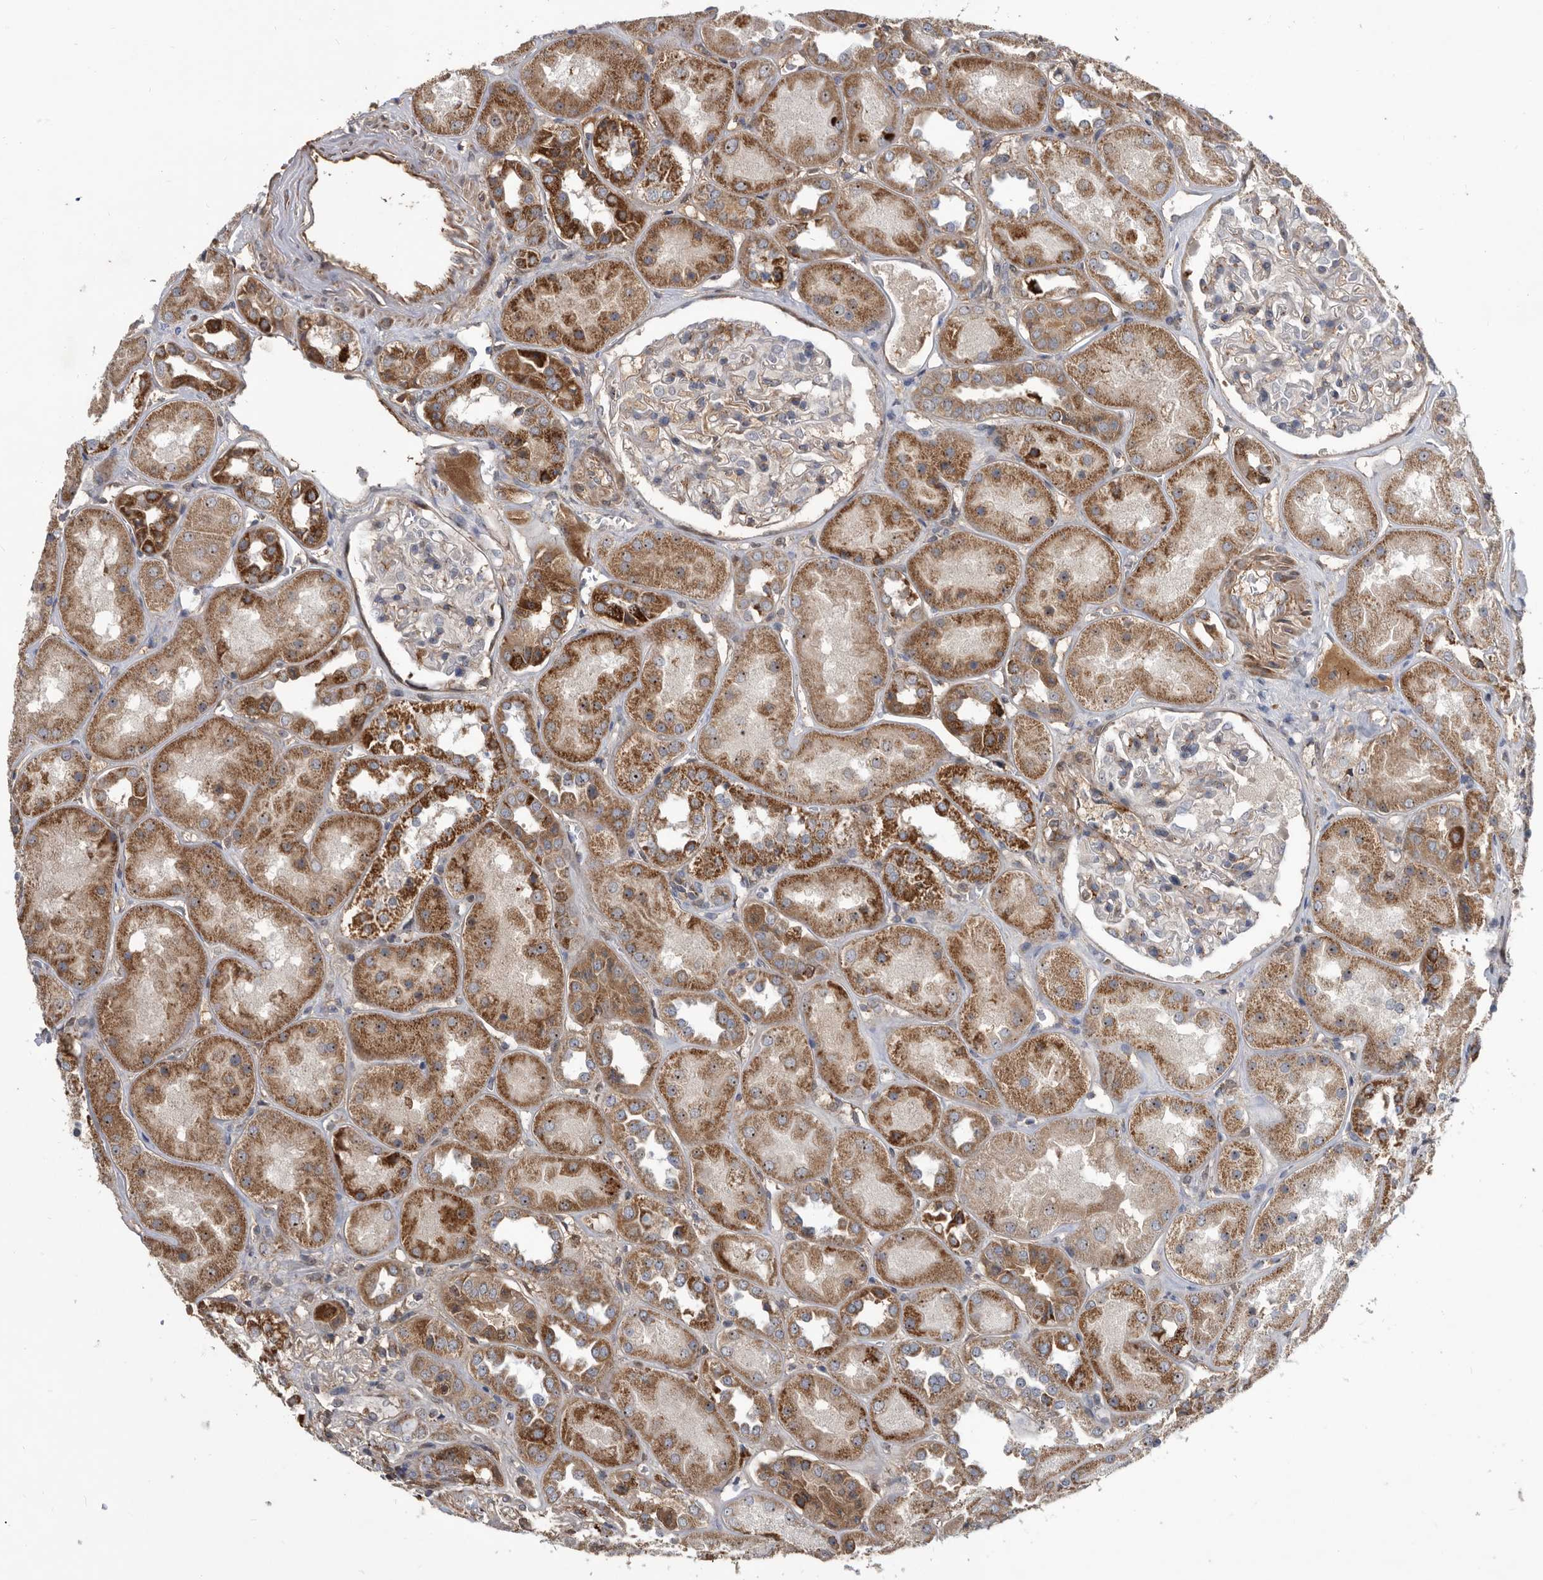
{"staining": {"intensity": "moderate", "quantity": "<25%", "location": "cytoplasmic/membranous"}, "tissue": "kidney", "cell_type": "Cells in glomeruli", "image_type": "normal", "snomed": [{"axis": "morphology", "description": "Normal tissue, NOS"}, {"axis": "topography", "description": "Kidney"}], "caption": "A high-resolution photomicrograph shows immunohistochemistry (IHC) staining of benign kidney, which demonstrates moderate cytoplasmic/membranous staining in approximately <25% of cells in glomeruli. (brown staining indicates protein expression, while blue staining denotes nuclei).", "gene": "PI15", "patient": {"sex": "male", "age": 70}}